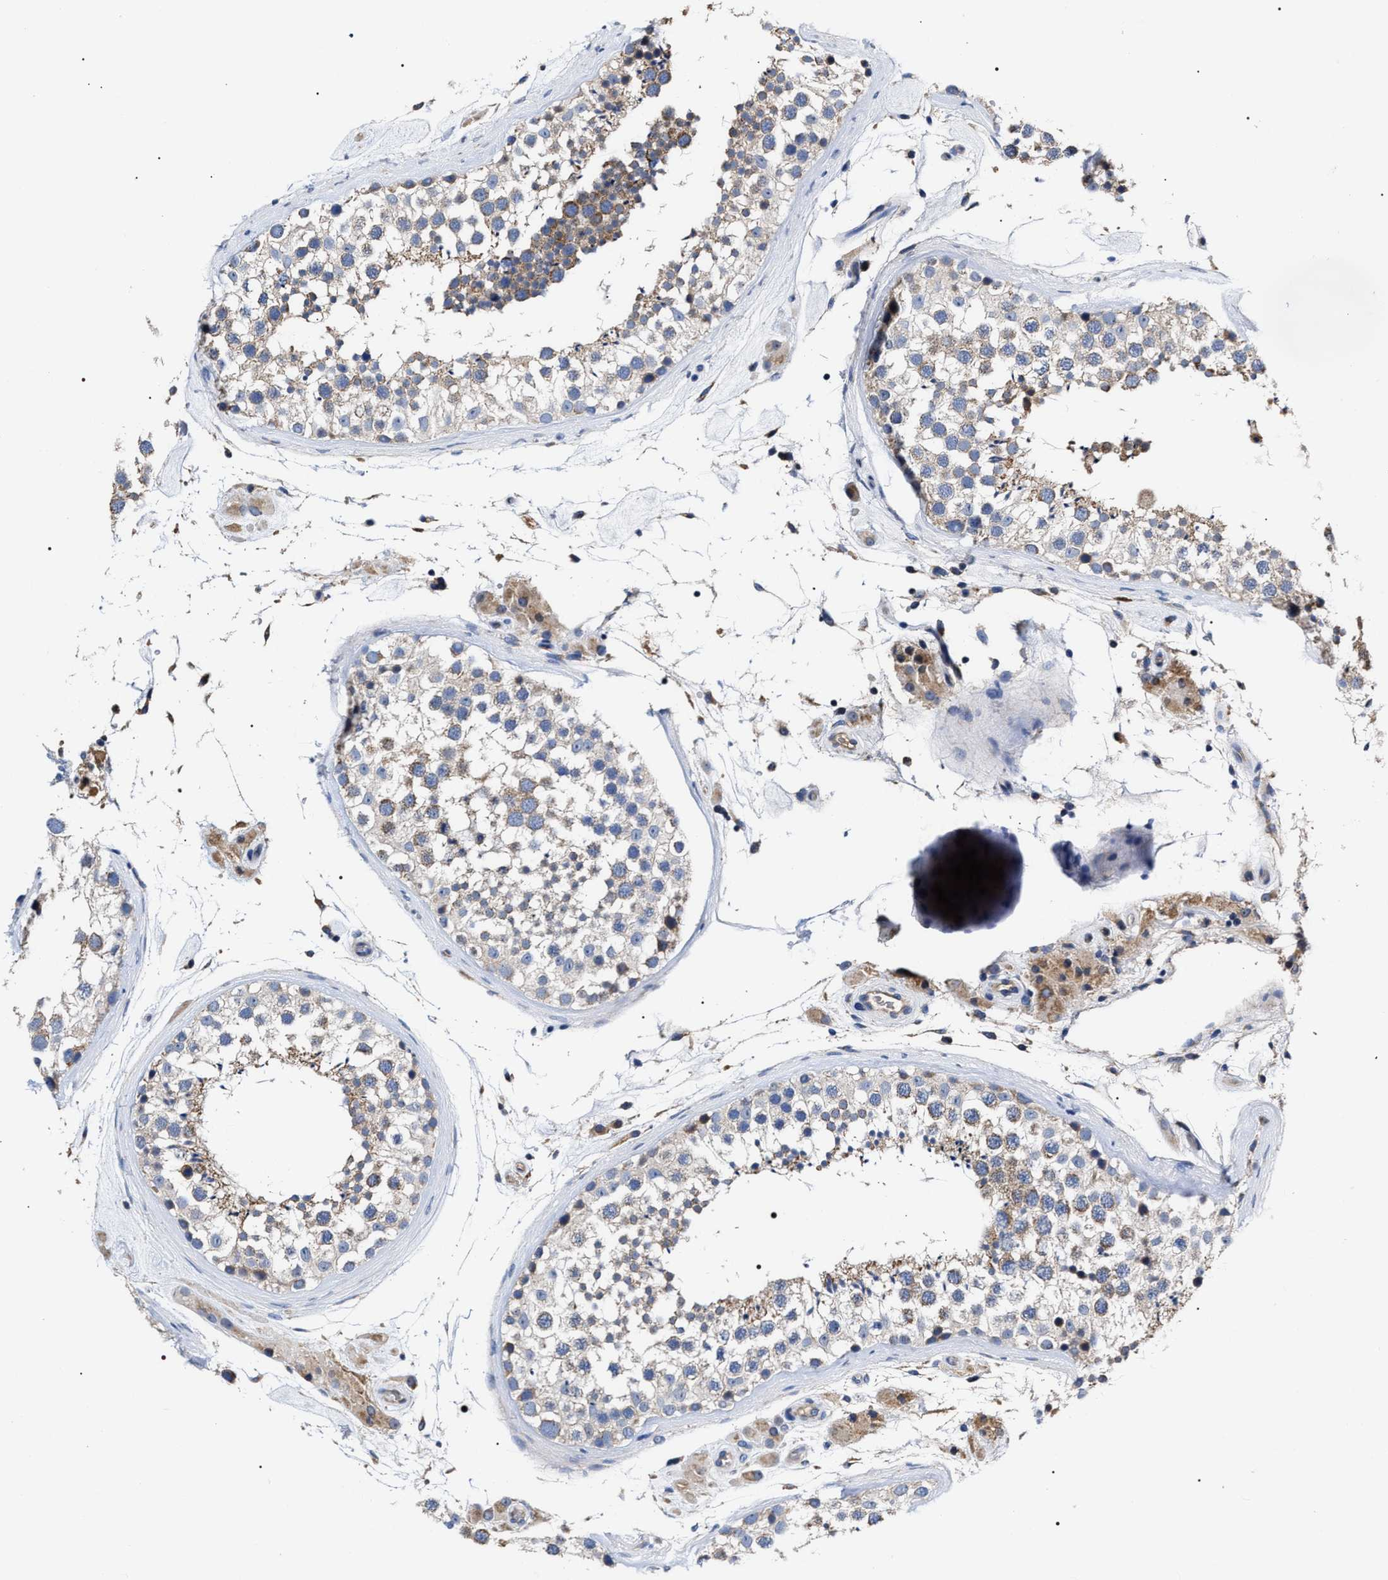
{"staining": {"intensity": "moderate", "quantity": "25%-75%", "location": "cytoplasmic/membranous"}, "tissue": "testis", "cell_type": "Cells in seminiferous ducts", "image_type": "normal", "snomed": [{"axis": "morphology", "description": "Normal tissue, NOS"}, {"axis": "topography", "description": "Testis"}], "caption": "A medium amount of moderate cytoplasmic/membranous expression is seen in approximately 25%-75% of cells in seminiferous ducts in benign testis. (Brightfield microscopy of DAB IHC at high magnification).", "gene": "MACC1", "patient": {"sex": "male", "age": 46}}